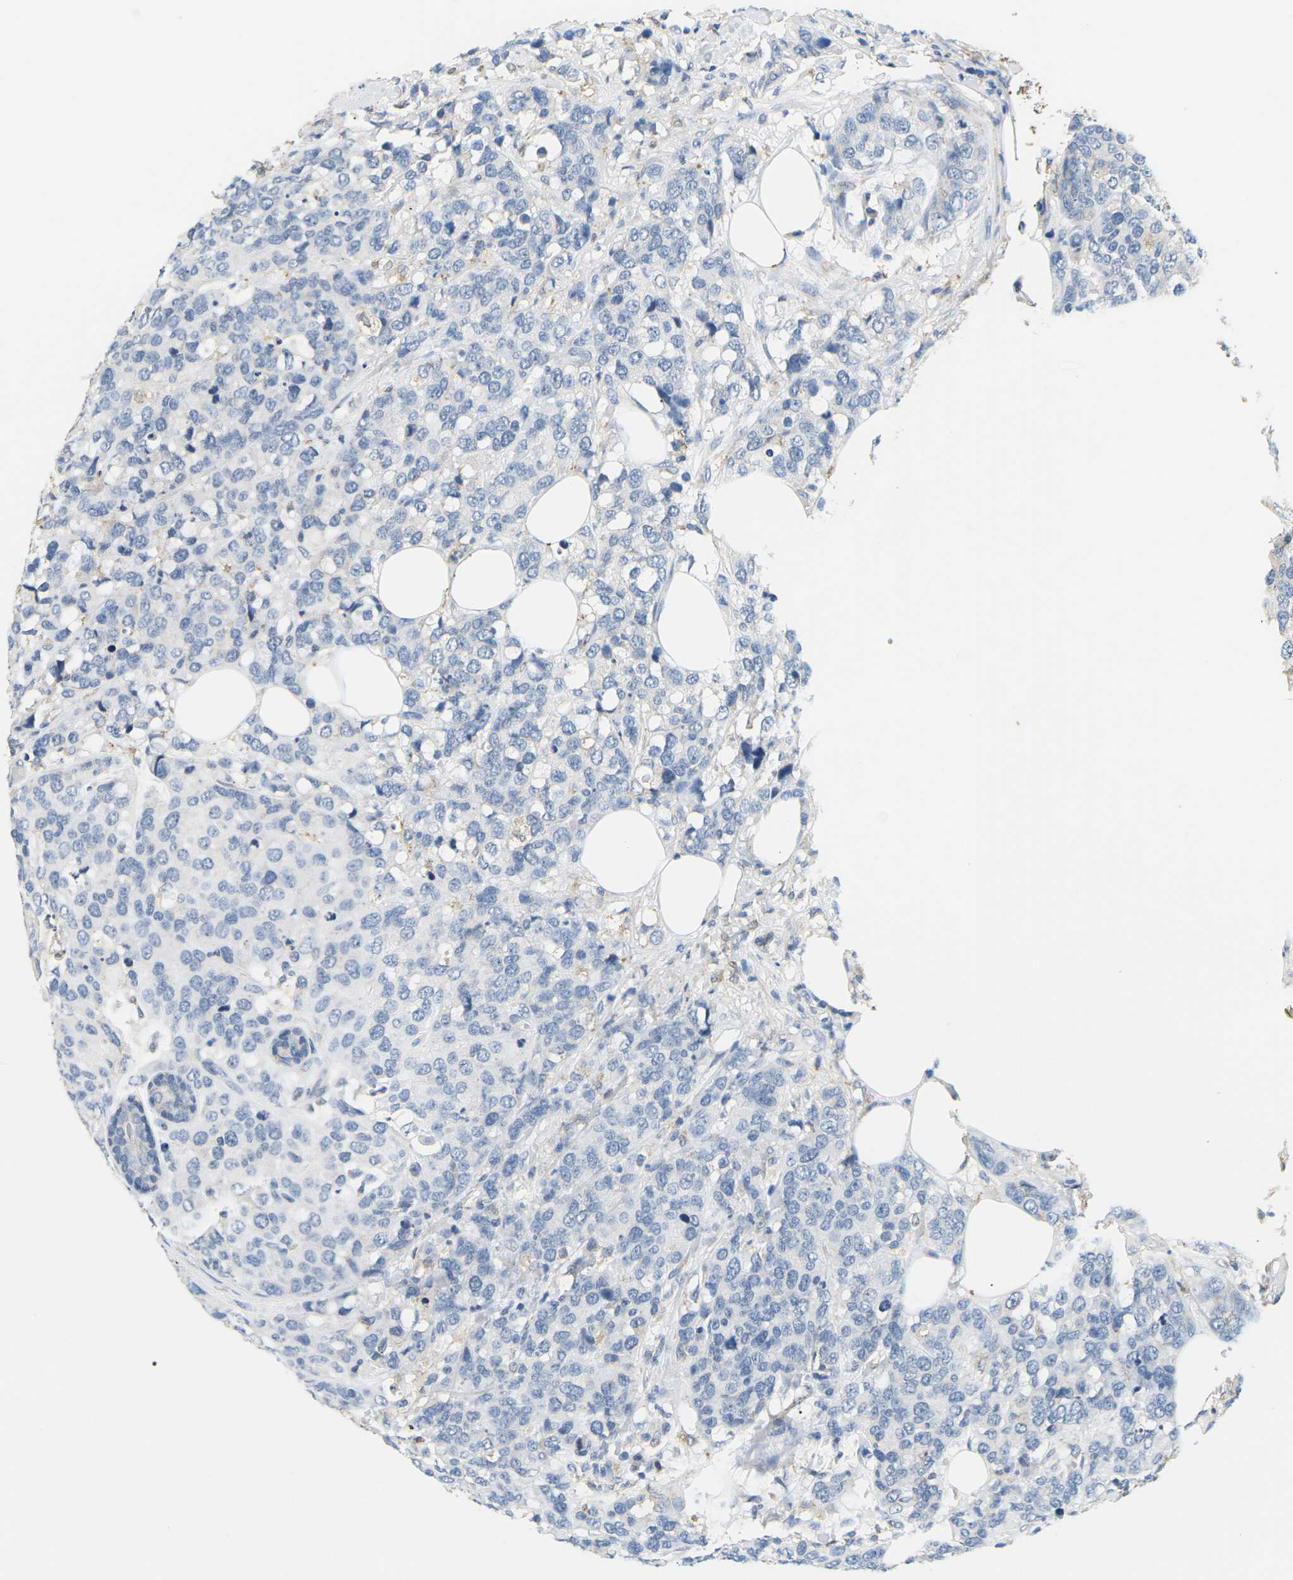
{"staining": {"intensity": "negative", "quantity": "none", "location": "none"}, "tissue": "breast cancer", "cell_type": "Tumor cells", "image_type": "cancer", "snomed": [{"axis": "morphology", "description": "Lobular carcinoma"}, {"axis": "topography", "description": "Breast"}], "caption": "Immunohistochemistry (IHC) photomicrograph of breast cancer (lobular carcinoma) stained for a protein (brown), which reveals no staining in tumor cells. Nuclei are stained in blue.", "gene": "ADM", "patient": {"sex": "female", "age": 59}}